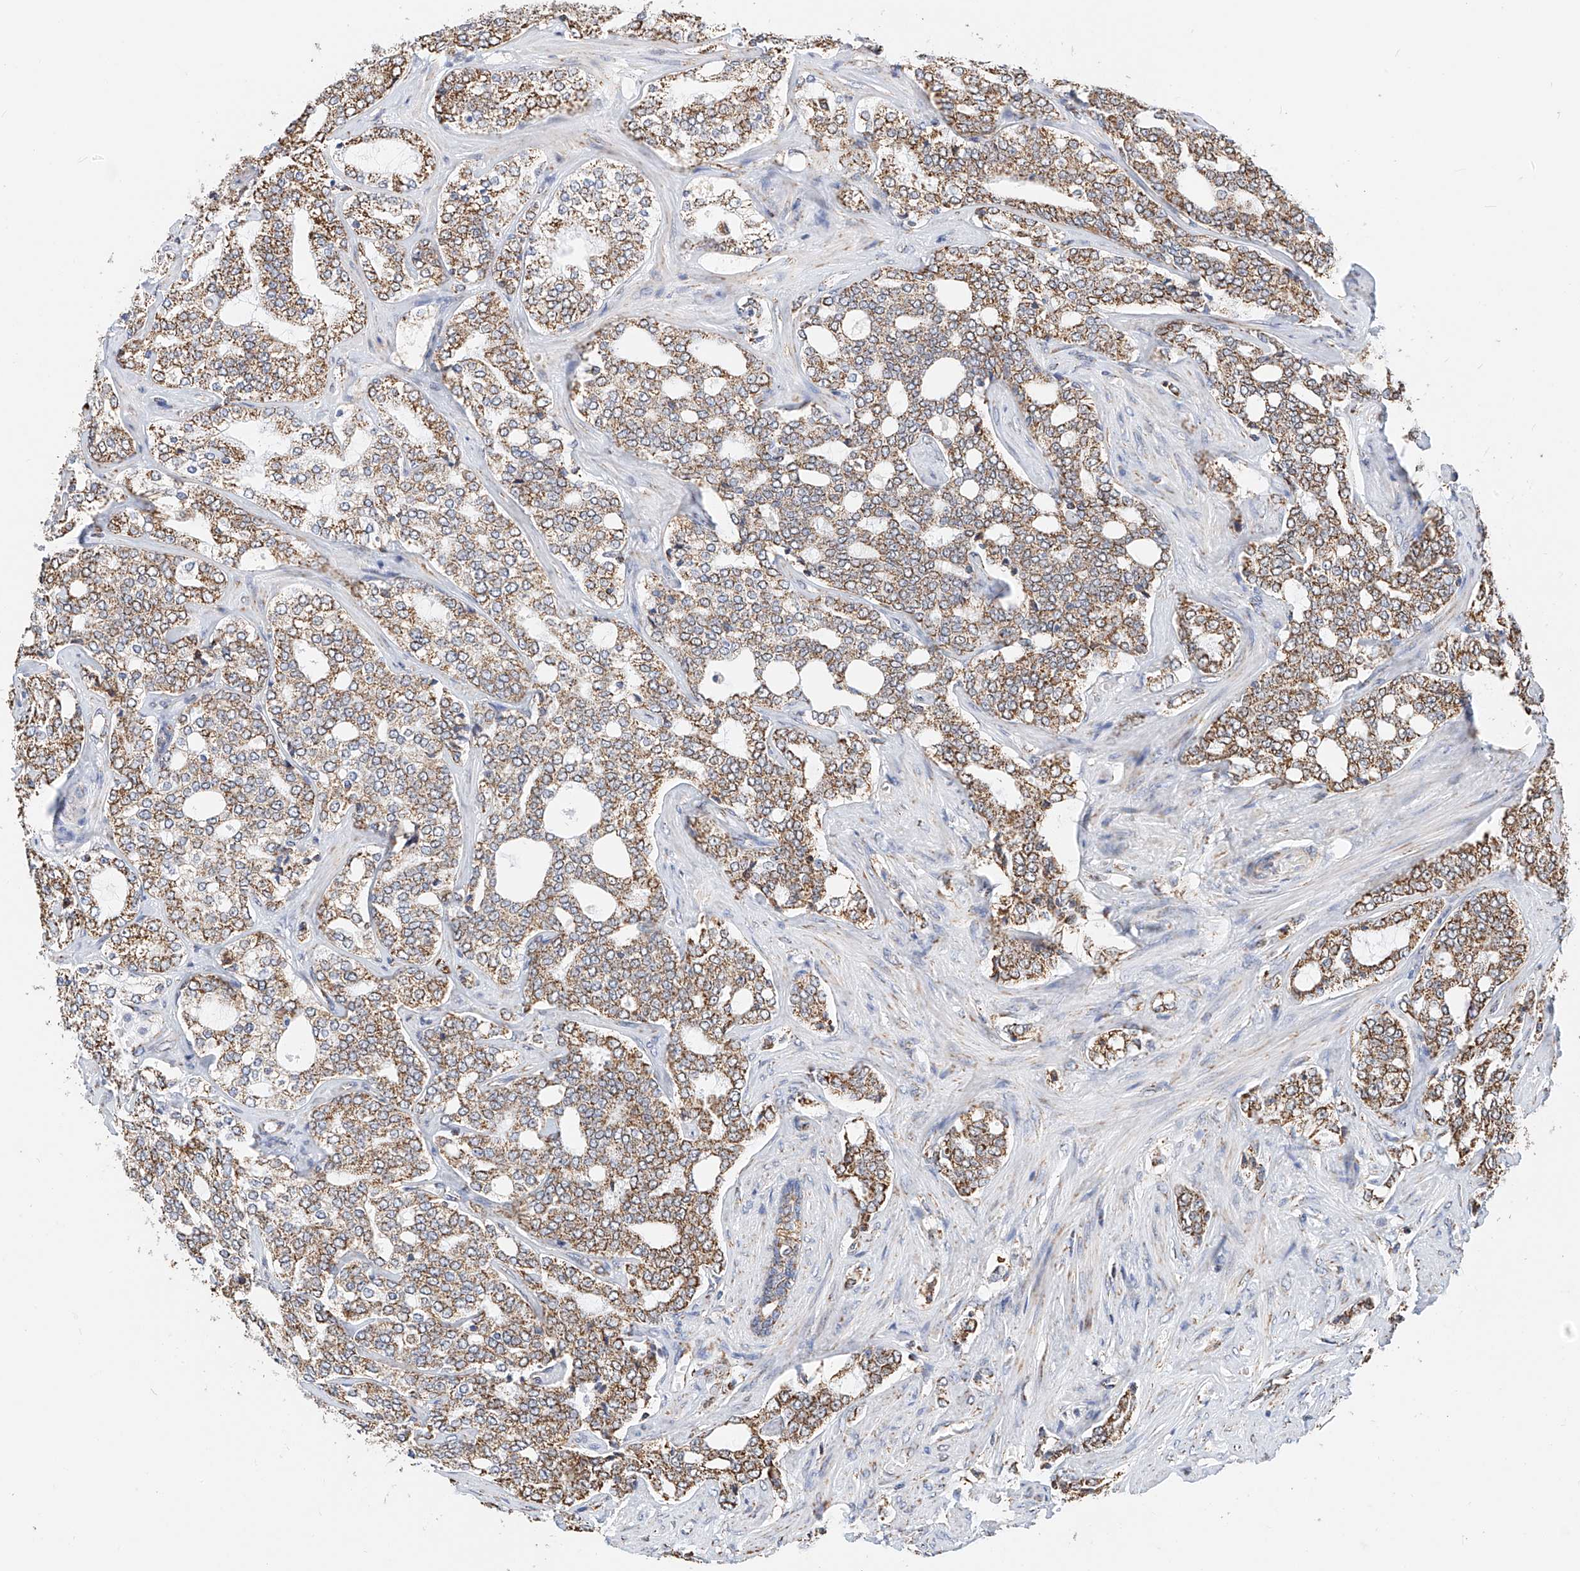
{"staining": {"intensity": "moderate", "quantity": ">75%", "location": "cytoplasmic/membranous"}, "tissue": "prostate cancer", "cell_type": "Tumor cells", "image_type": "cancer", "snomed": [{"axis": "morphology", "description": "Adenocarcinoma, High grade"}, {"axis": "topography", "description": "Prostate"}], "caption": "Protein expression analysis of human prostate cancer (high-grade adenocarcinoma) reveals moderate cytoplasmic/membranous expression in about >75% of tumor cells.", "gene": "NALCN", "patient": {"sex": "male", "age": 64}}